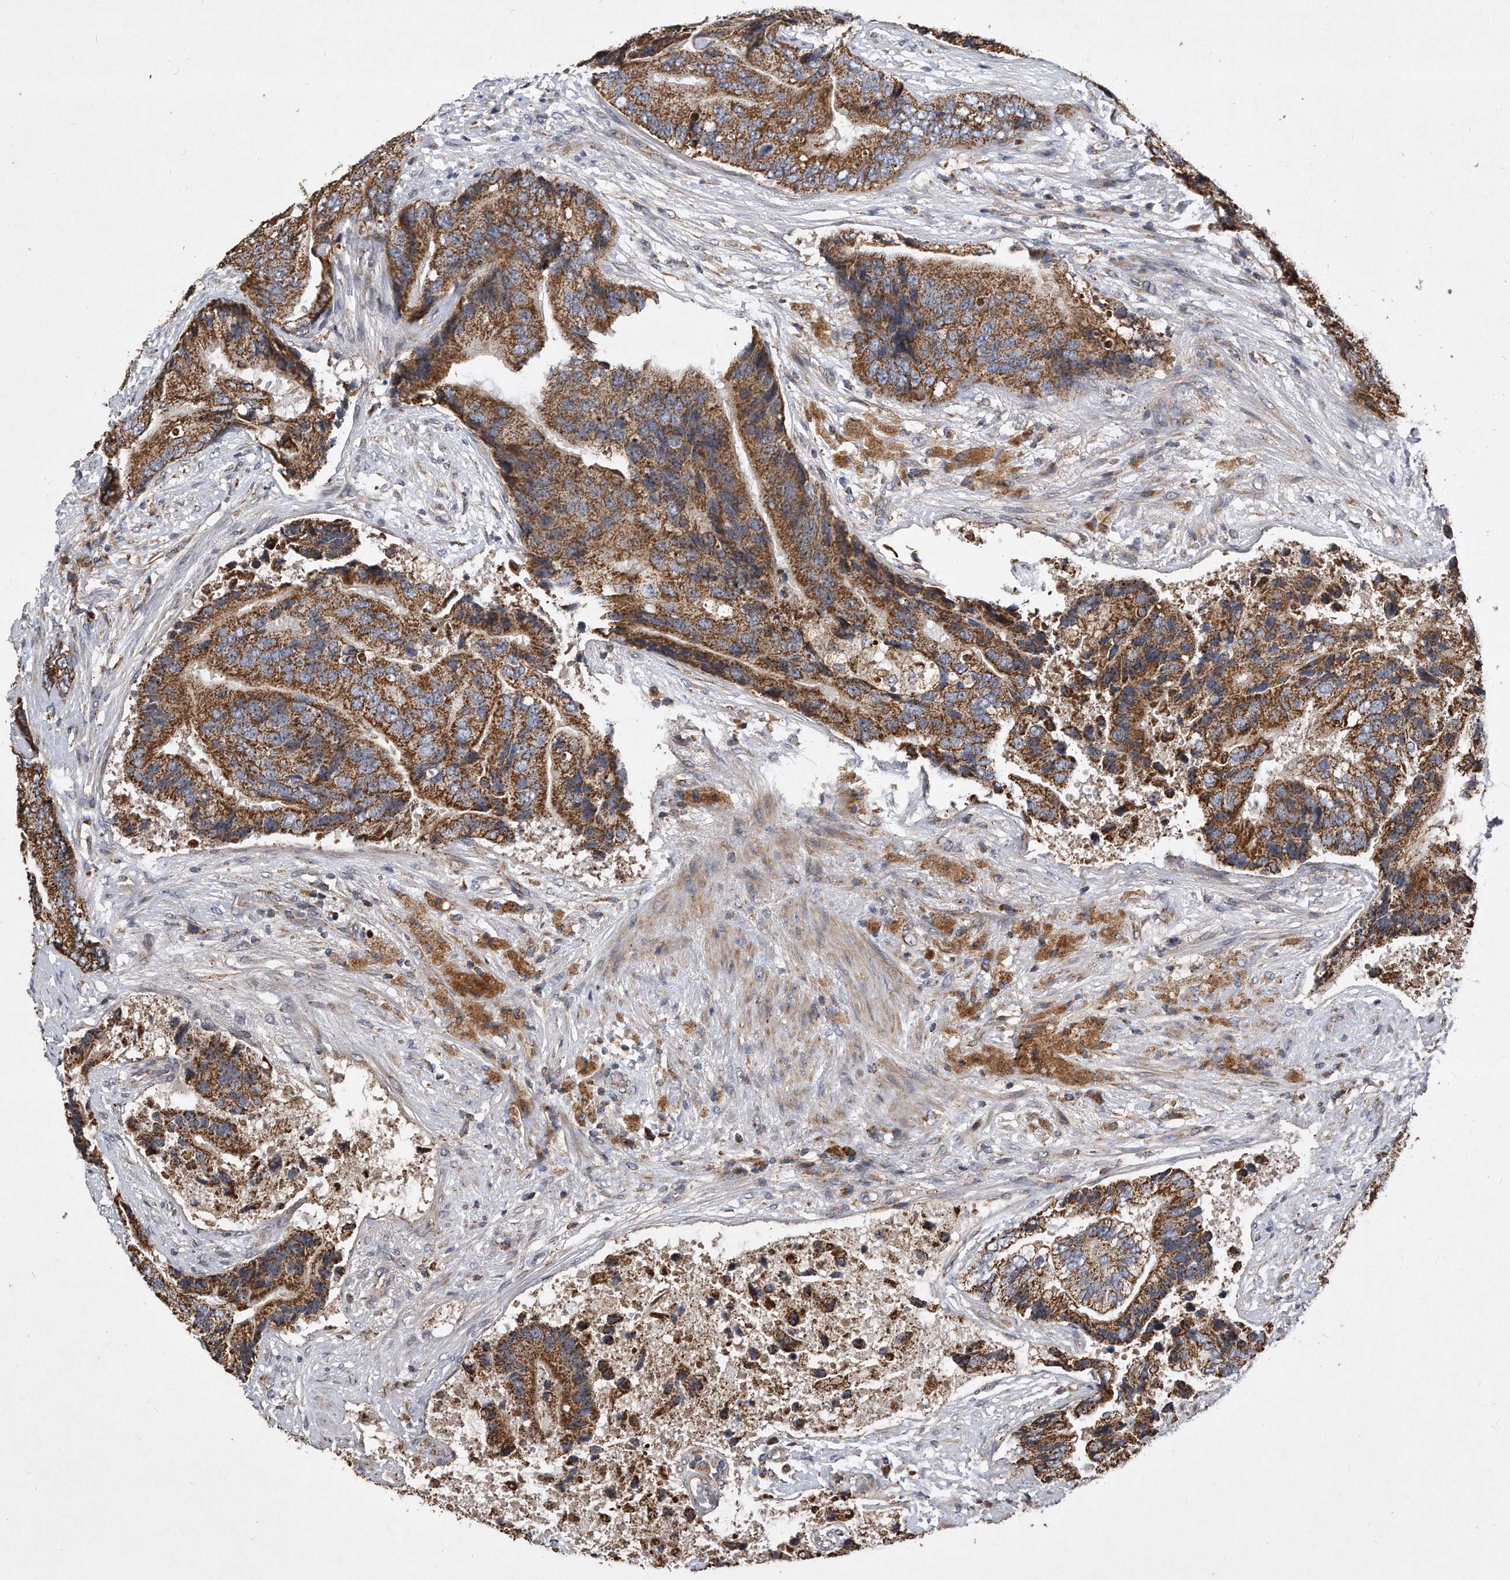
{"staining": {"intensity": "strong", "quantity": ">75%", "location": "cytoplasmic/membranous"}, "tissue": "prostate cancer", "cell_type": "Tumor cells", "image_type": "cancer", "snomed": [{"axis": "morphology", "description": "Adenocarcinoma, High grade"}, {"axis": "topography", "description": "Prostate"}], "caption": "Strong cytoplasmic/membranous positivity for a protein is present in about >75% of tumor cells of prostate adenocarcinoma (high-grade) using immunohistochemistry (IHC).", "gene": "PPP5C", "patient": {"sex": "male", "age": 70}}